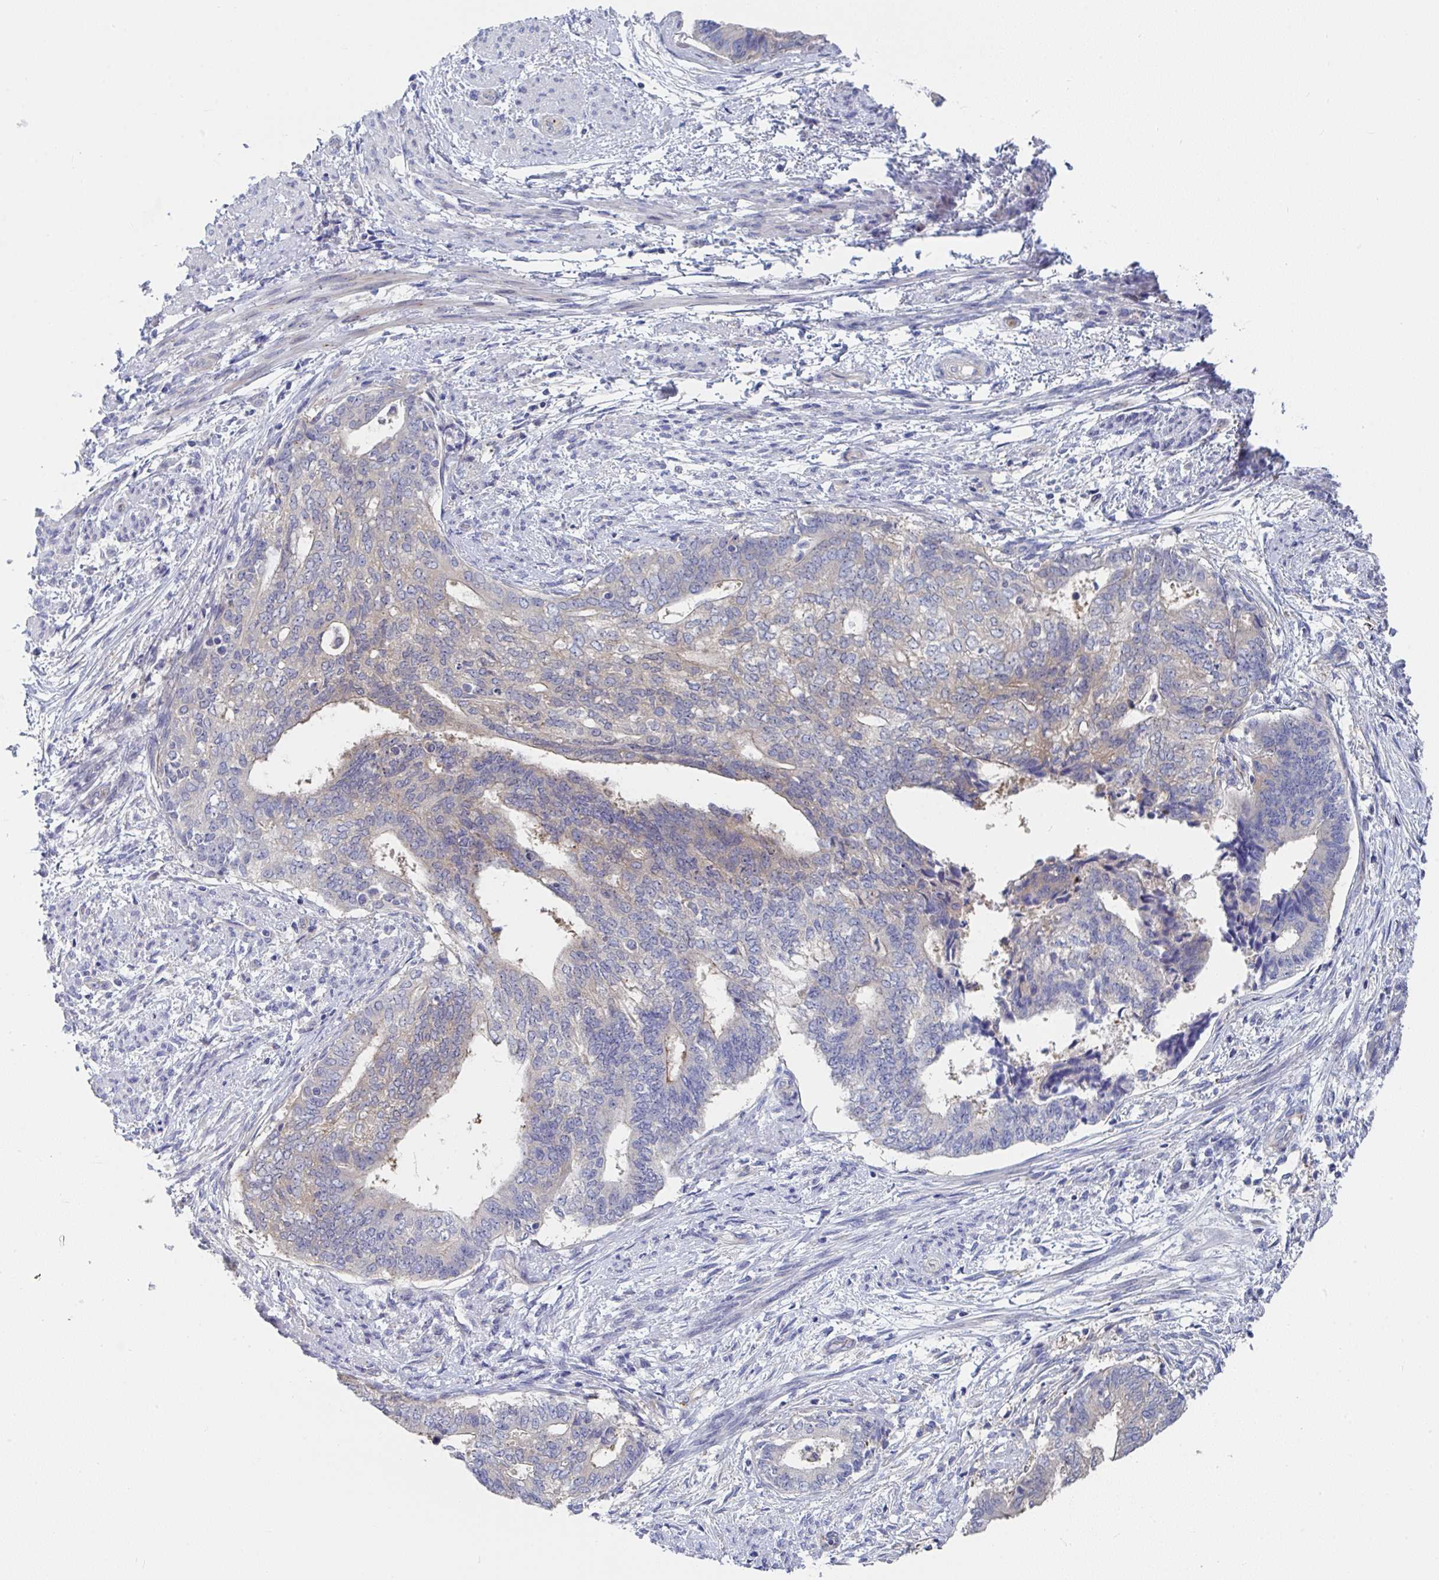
{"staining": {"intensity": "weak", "quantity": "<25%", "location": "cytoplasmic/membranous"}, "tissue": "endometrial cancer", "cell_type": "Tumor cells", "image_type": "cancer", "snomed": [{"axis": "morphology", "description": "Adenocarcinoma, NOS"}, {"axis": "topography", "description": "Endometrium"}], "caption": "Tumor cells are negative for protein expression in human endometrial cancer (adenocarcinoma).", "gene": "P2RX3", "patient": {"sex": "female", "age": 65}}